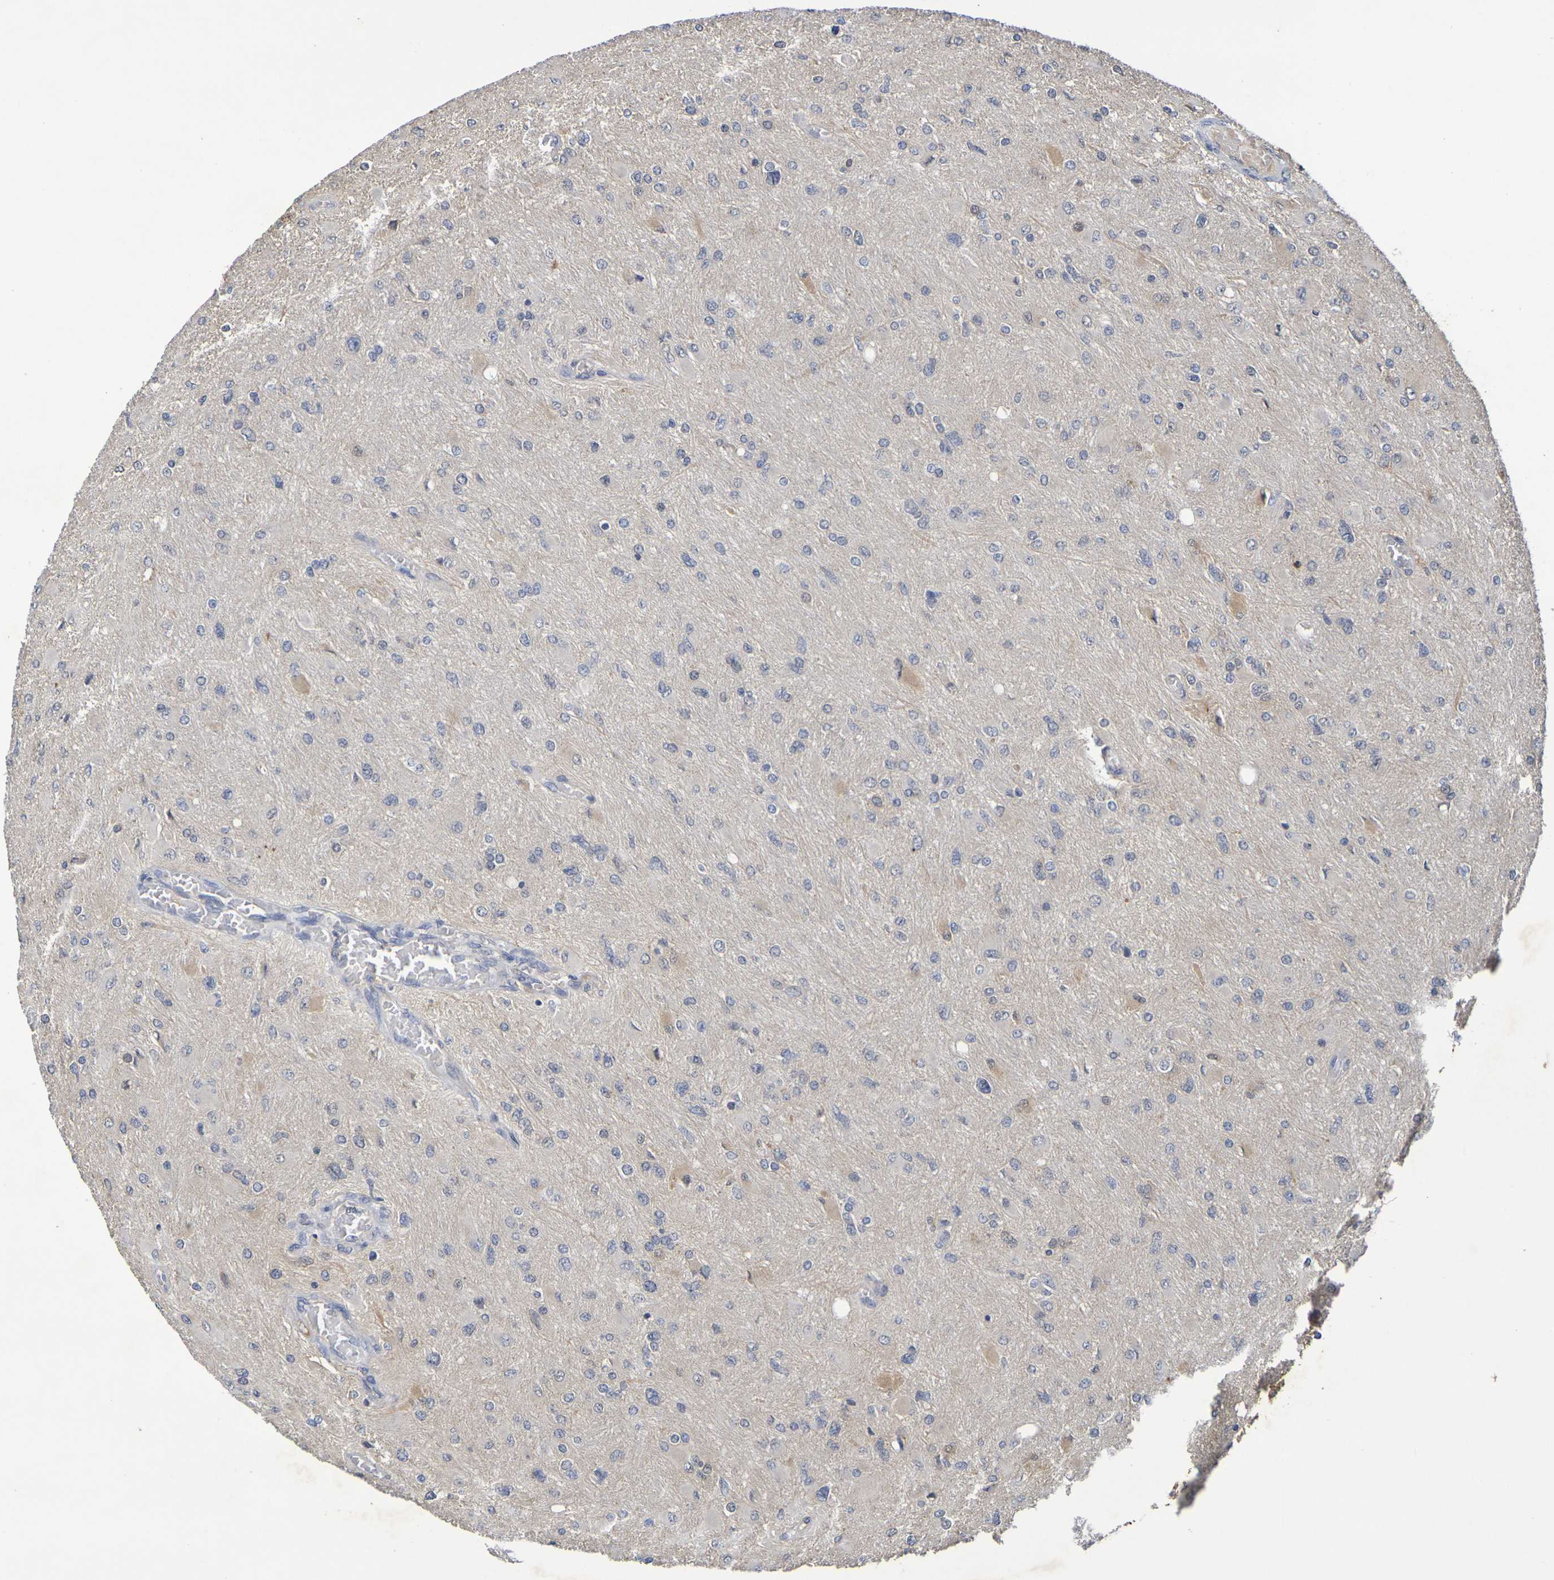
{"staining": {"intensity": "moderate", "quantity": "<25%", "location": "cytoplasmic/membranous"}, "tissue": "glioma", "cell_type": "Tumor cells", "image_type": "cancer", "snomed": [{"axis": "morphology", "description": "Glioma, malignant, High grade"}, {"axis": "topography", "description": "Cerebral cortex"}], "caption": "The immunohistochemical stain shows moderate cytoplasmic/membranous staining in tumor cells of malignant glioma (high-grade) tissue. (Stains: DAB in brown, nuclei in blue, Microscopy: brightfield microscopy at high magnification).", "gene": "TERF2", "patient": {"sex": "female", "age": 36}}